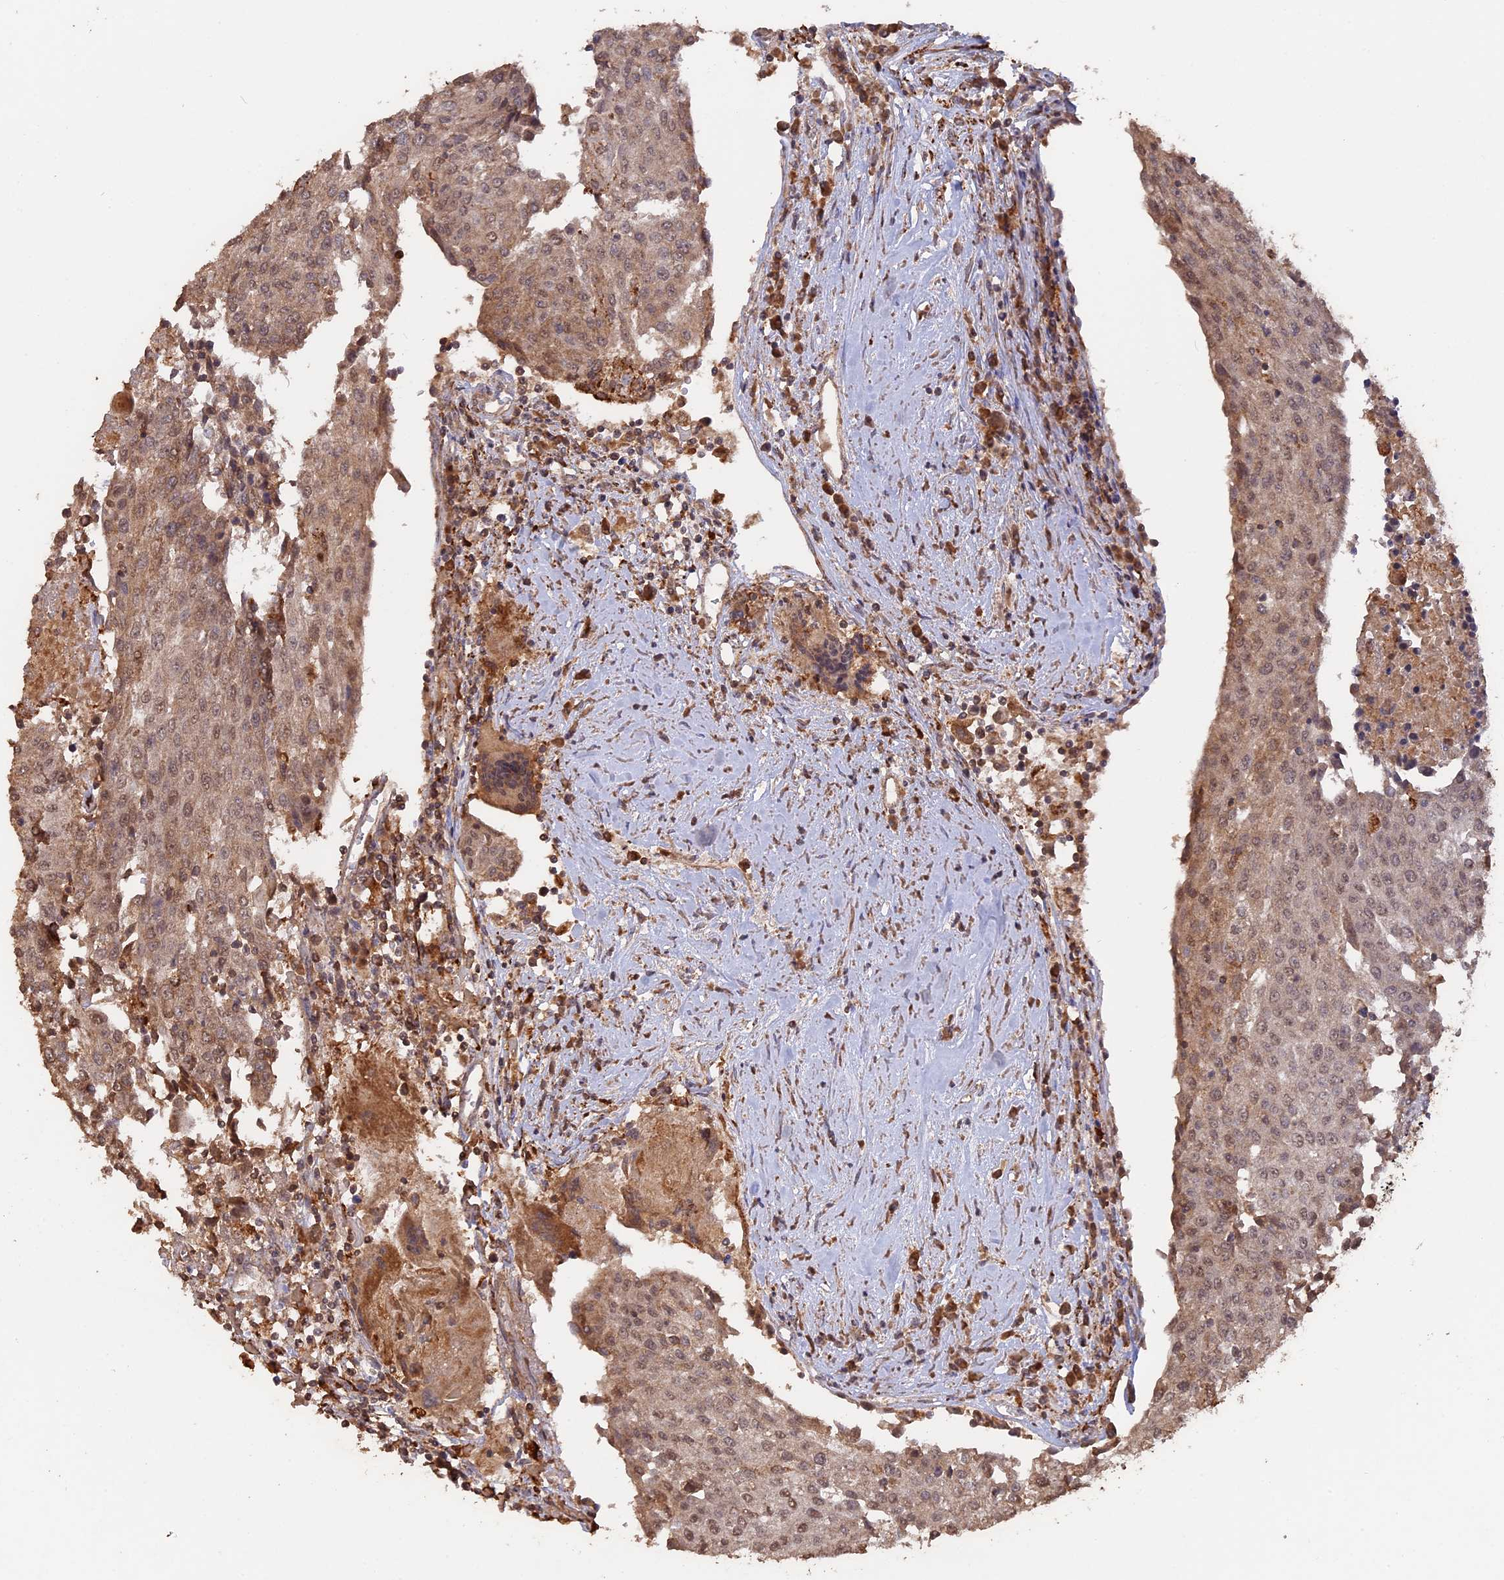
{"staining": {"intensity": "moderate", "quantity": ">75%", "location": "cytoplasmic/membranous,nuclear"}, "tissue": "urothelial cancer", "cell_type": "Tumor cells", "image_type": "cancer", "snomed": [{"axis": "morphology", "description": "Urothelial carcinoma, High grade"}, {"axis": "topography", "description": "Urinary bladder"}], "caption": "High-magnification brightfield microscopy of high-grade urothelial carcinoma stained with DAB (brown) and counterstained with hematoxylin (blue). tumor cells exhibit moderate cytoplasmic/membranous and nuclear positivity is appreciated in about>75% of cells. The staining is performed using DAB (3,3'-diaminobenzidine) brown chromogen to label protein expression. The nuclei are counter-stained blue using hematoxylin.", "gene": "FAM210B", "patient": {"sex": "female", "age": 85}}